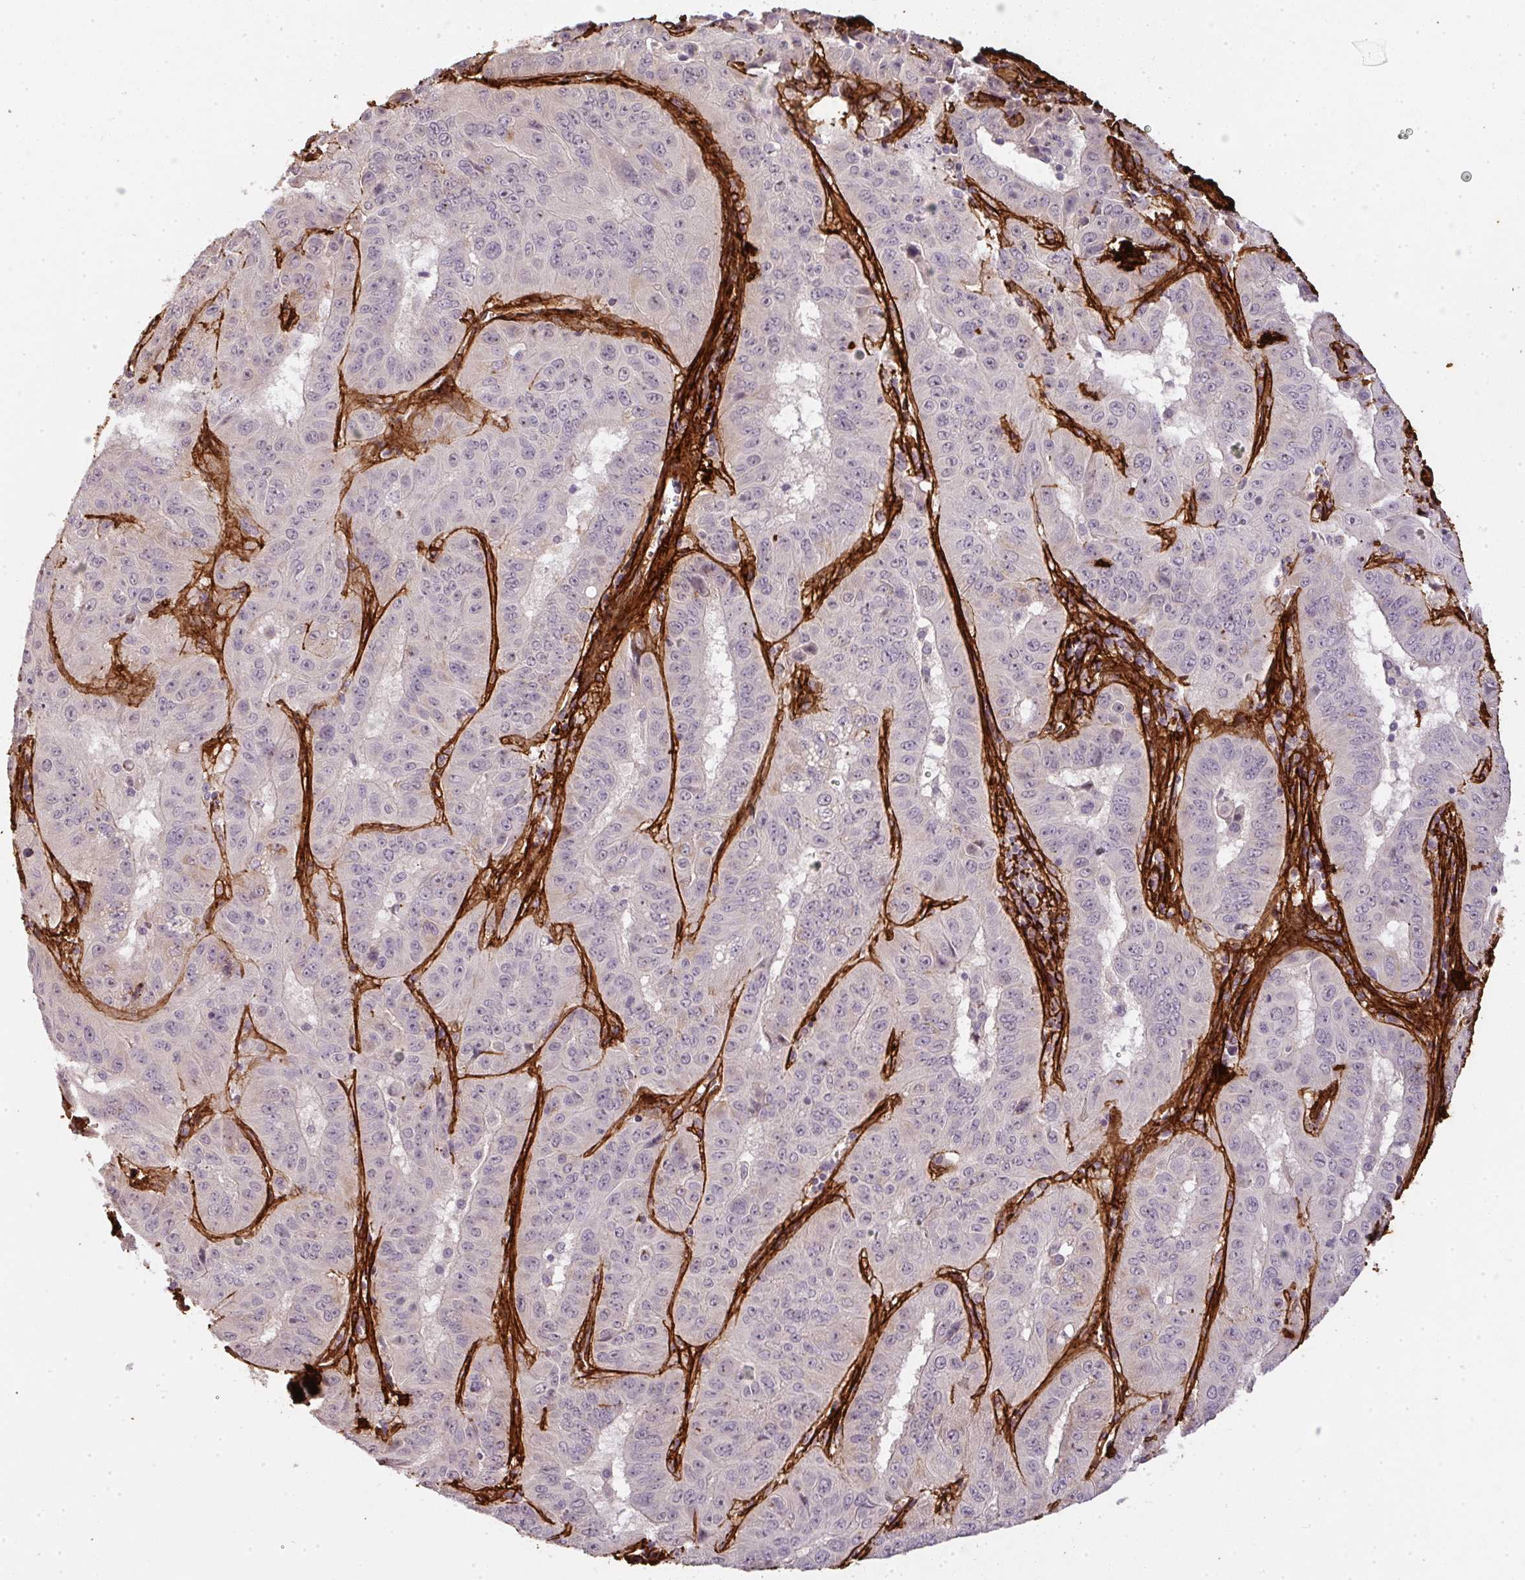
{"staining": {"intensity": "negative", "quantity": "none", "location": "none"}, "tissue": "pancreatic cancer", "cell_type": "Tumor cells", "image_type": "cancer", "snomed": [{"axis": "morphology", "description": "Adenocarcinoma, NOS"}, {"axis": "topography", "description": "Pancreas"}], "caption": "An immunohistochemistry (IHC) histopathology image of pancreatic cancer is shown. There is no staining in tumor cells of pancreatic cancer.", "gene": "COL3A1", "patient": {"sex": "male", "age": 63}}